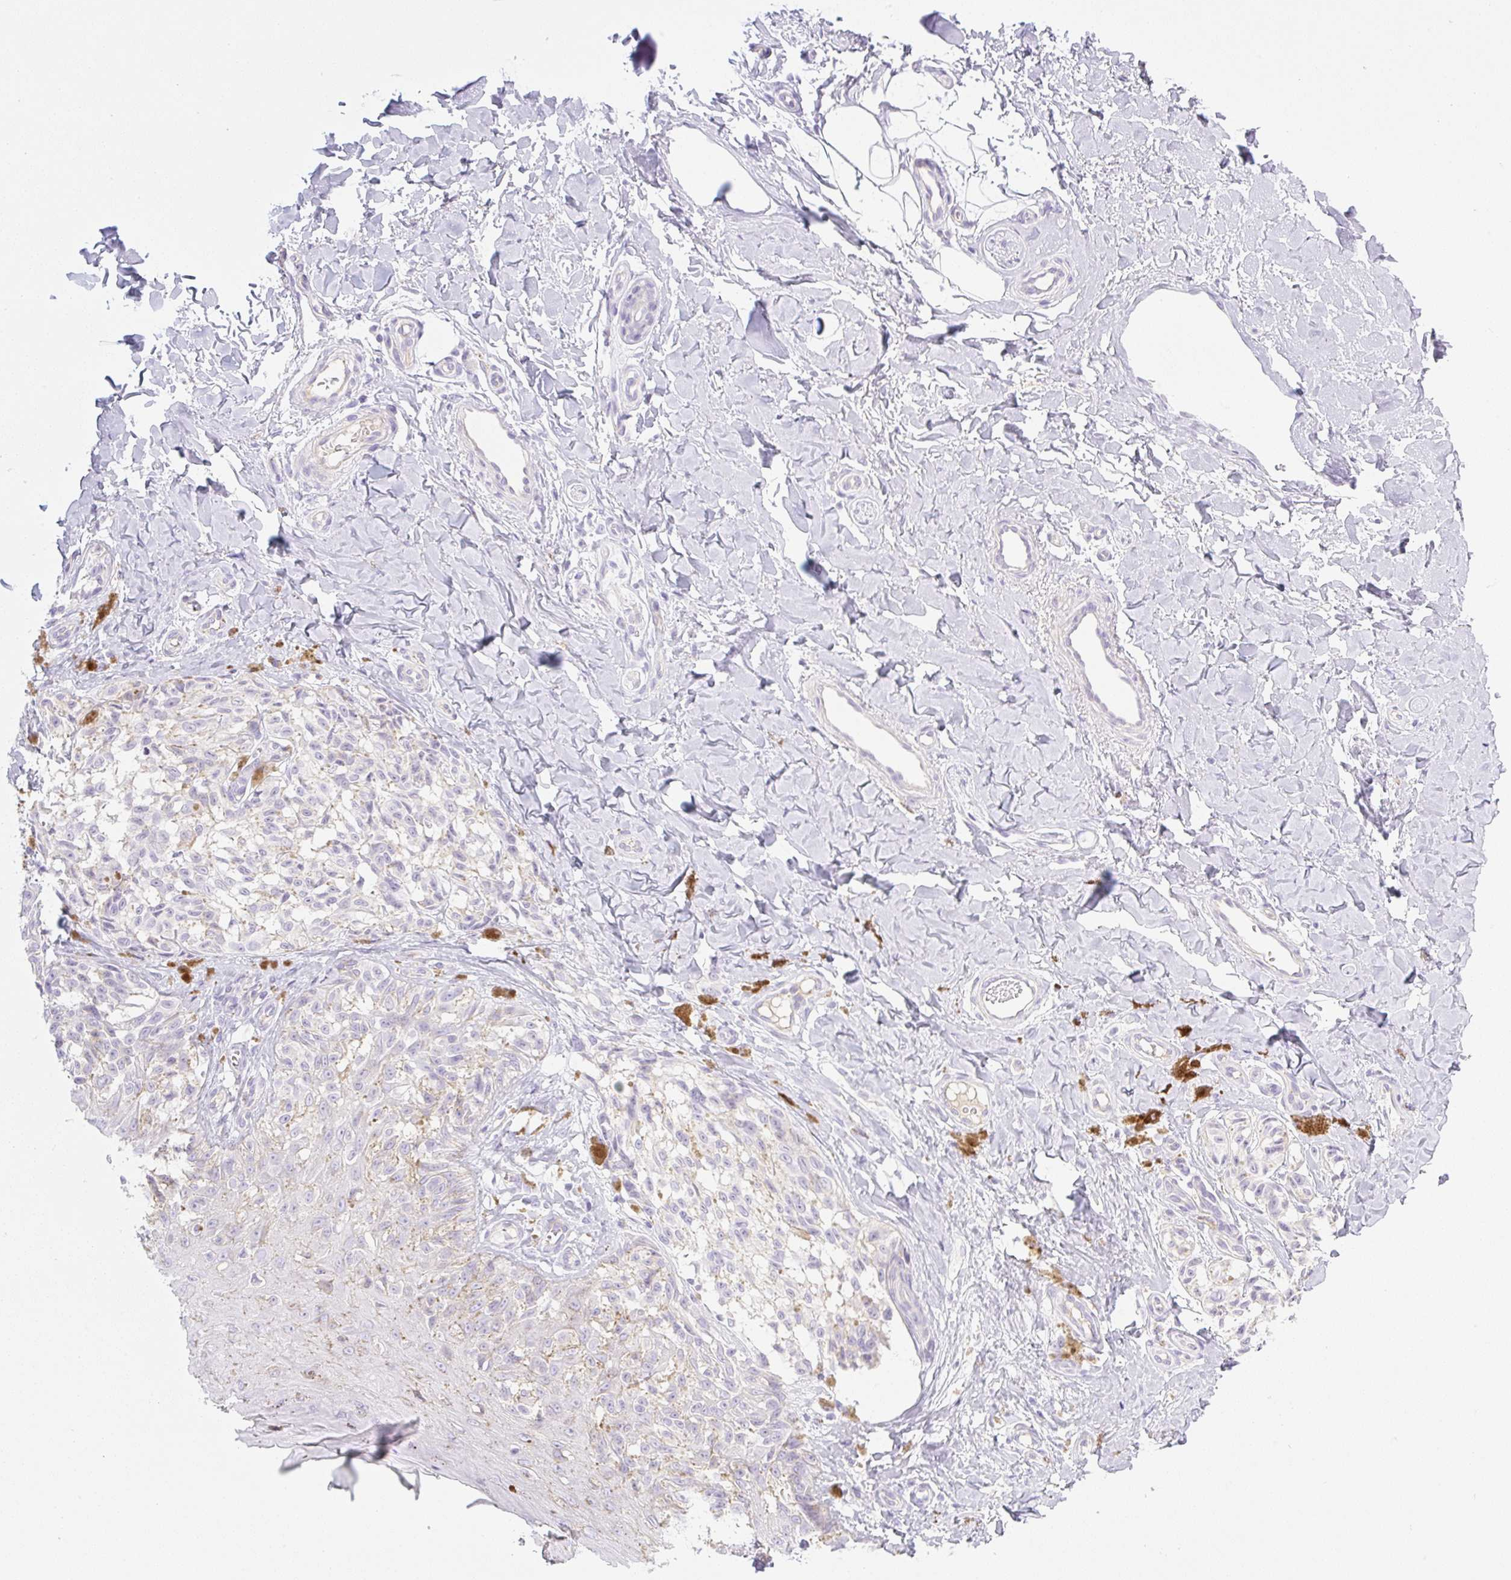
{"staining": {"intensity": "negative", "quantity": "none", "location": "none"}, "tissue": "melanoma", "cell_type": "Tumor cells", "image_type": "cancer", "snomed": [{"axis": "morphology", "description": "Malignant melanoma, NOS"}, {"axis": "topography", "description": "Skin"}], "caption": "Human malignant melanoma stained for a protein using IHC displays no staining in tumor cells.", "gene": "MIA2", "patient": {"sex": "female", "age": 65}}